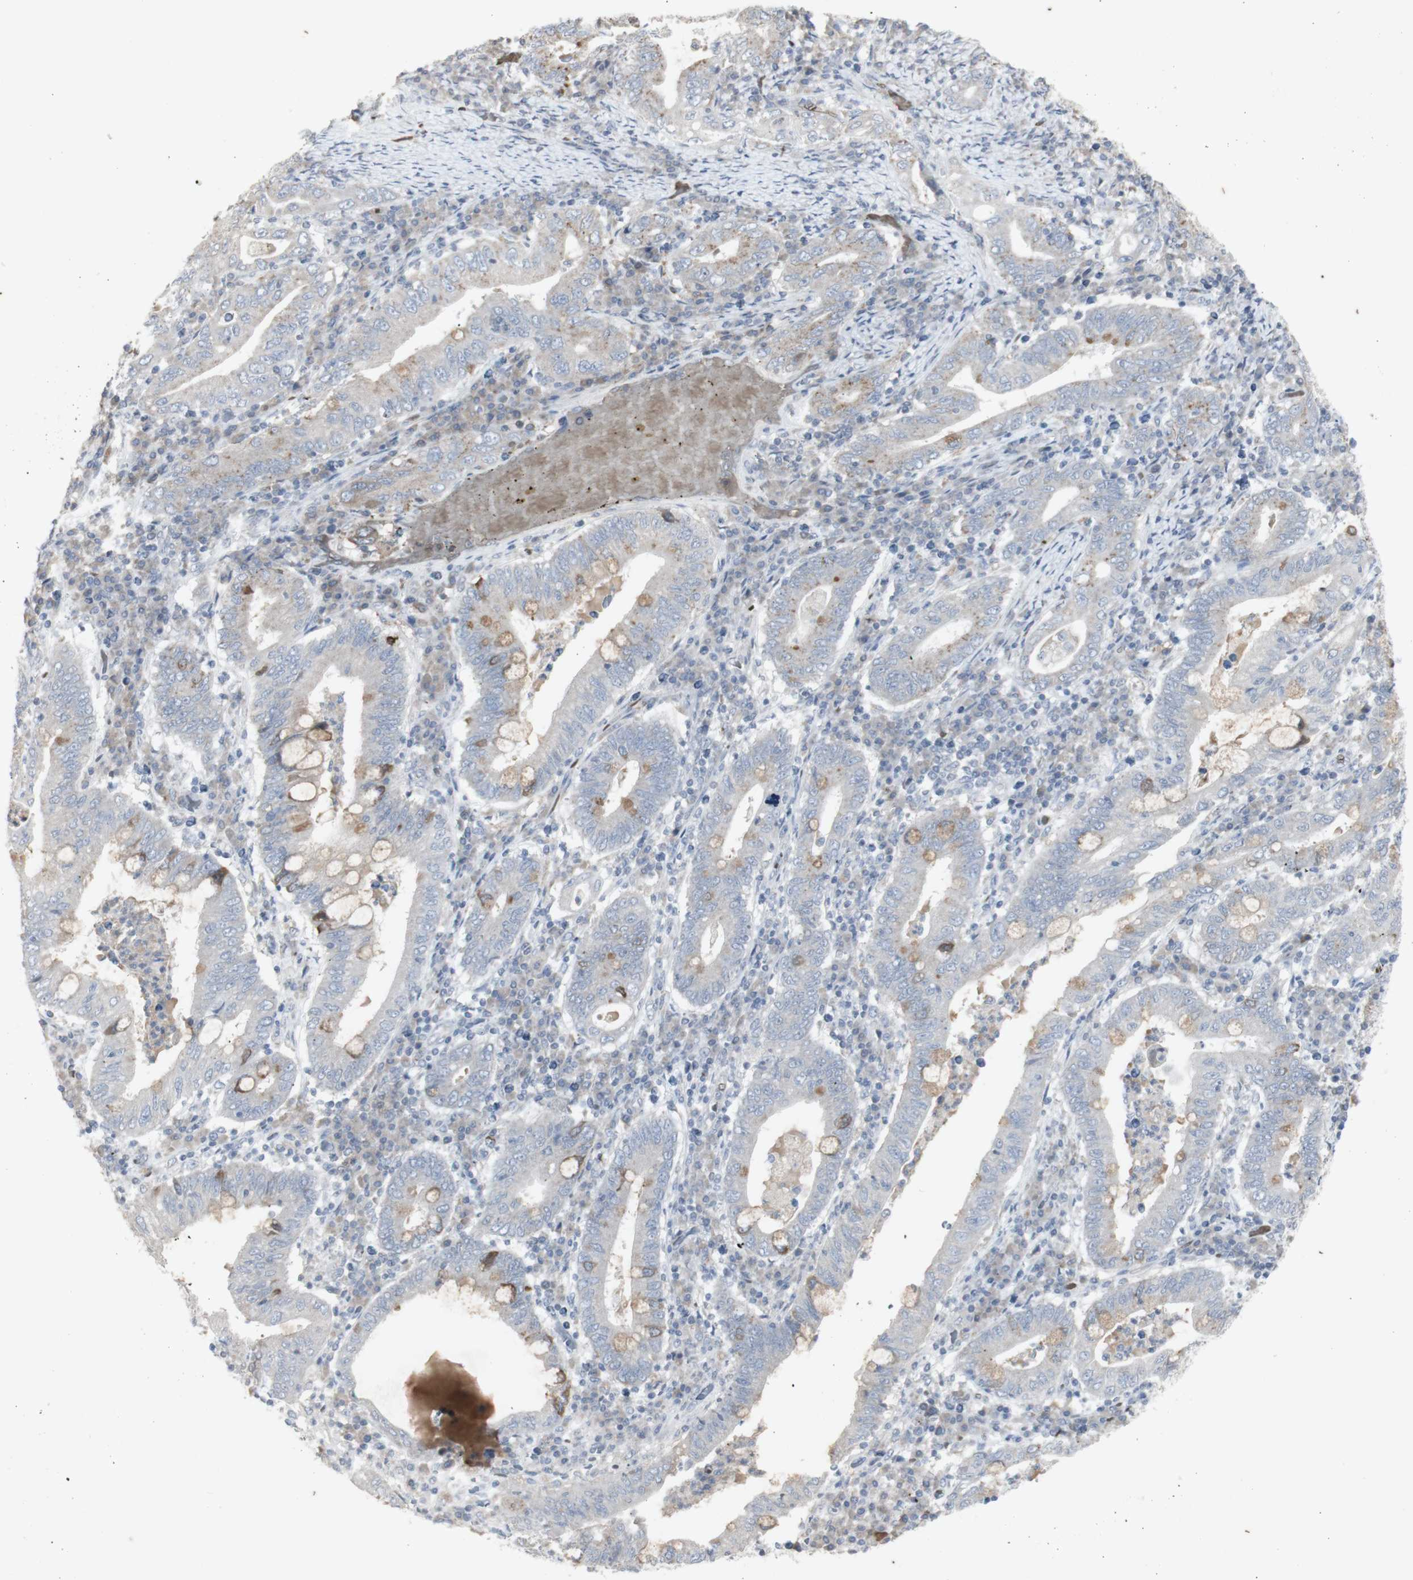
{"staining": {"intensity": "negative", "quantity": "none", "location": "none"}, "tissue": "stomach cancer", "cell_type": "Tumor cells", "image_type": "cancer", "snomed": [{"axis": "morphology", "description": "Normal tissue, NOS"}, {"axis": "morphology", "description": "Adenocarcinoma, NOS"}, {"axis": "topography", "description": "Esophagus"}, {"axis": "topography", "description": "Stomach, upper"}, {"axis": "topography", "description": "Peripheral nerve tissue"}], "caption": "An image of adenocarcinoma (stomach) stained for a protein reveals no brown staining in tumor cells.", "gene": "INS", "patient": {"sex": "male", "age": 62}}